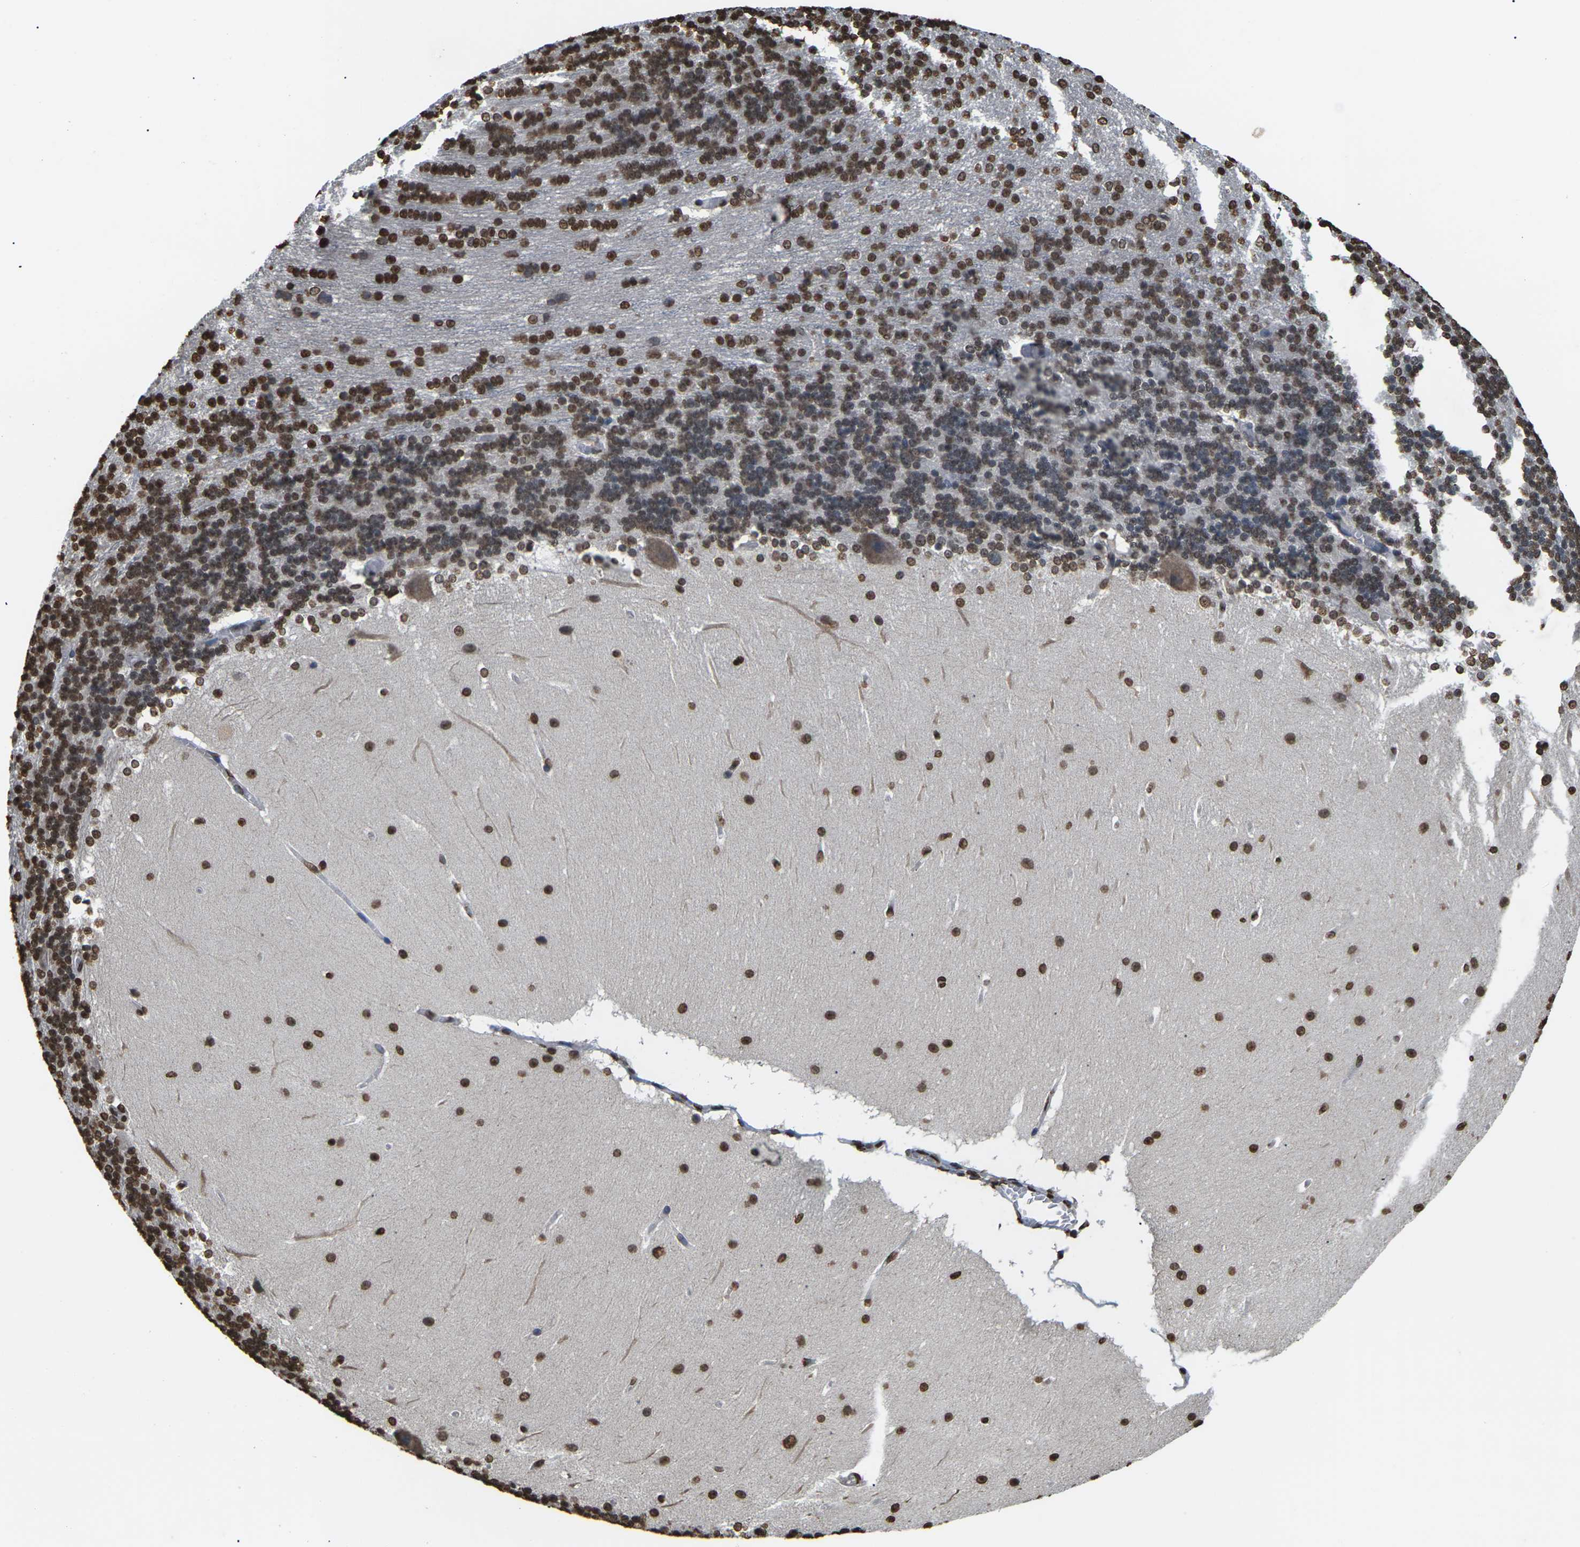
{"staining": {"intensity": "strong", "quantity": "25%-75%", "location": "nuclear"}, "tissue": "cerebellum", "cell_type": "Cells in granular layer", "image_type": "normal", "snomed": [{"axis": "morphology", "description": "Normal tissue, NOS"}, {"axis": "topography", "description": "Cerebellum"}], "caption": "Immunohistochemistry micrograph of normal cerebellum: cerebellum stained using immunohistochemistry (IHC) displays high levels of strong protein expression localized specifically in the nuclear of cells in granular layer, appearing as a nuclear brown color.", "gene": "EMSY", "patient": {"sex": "female", "age": 19}}